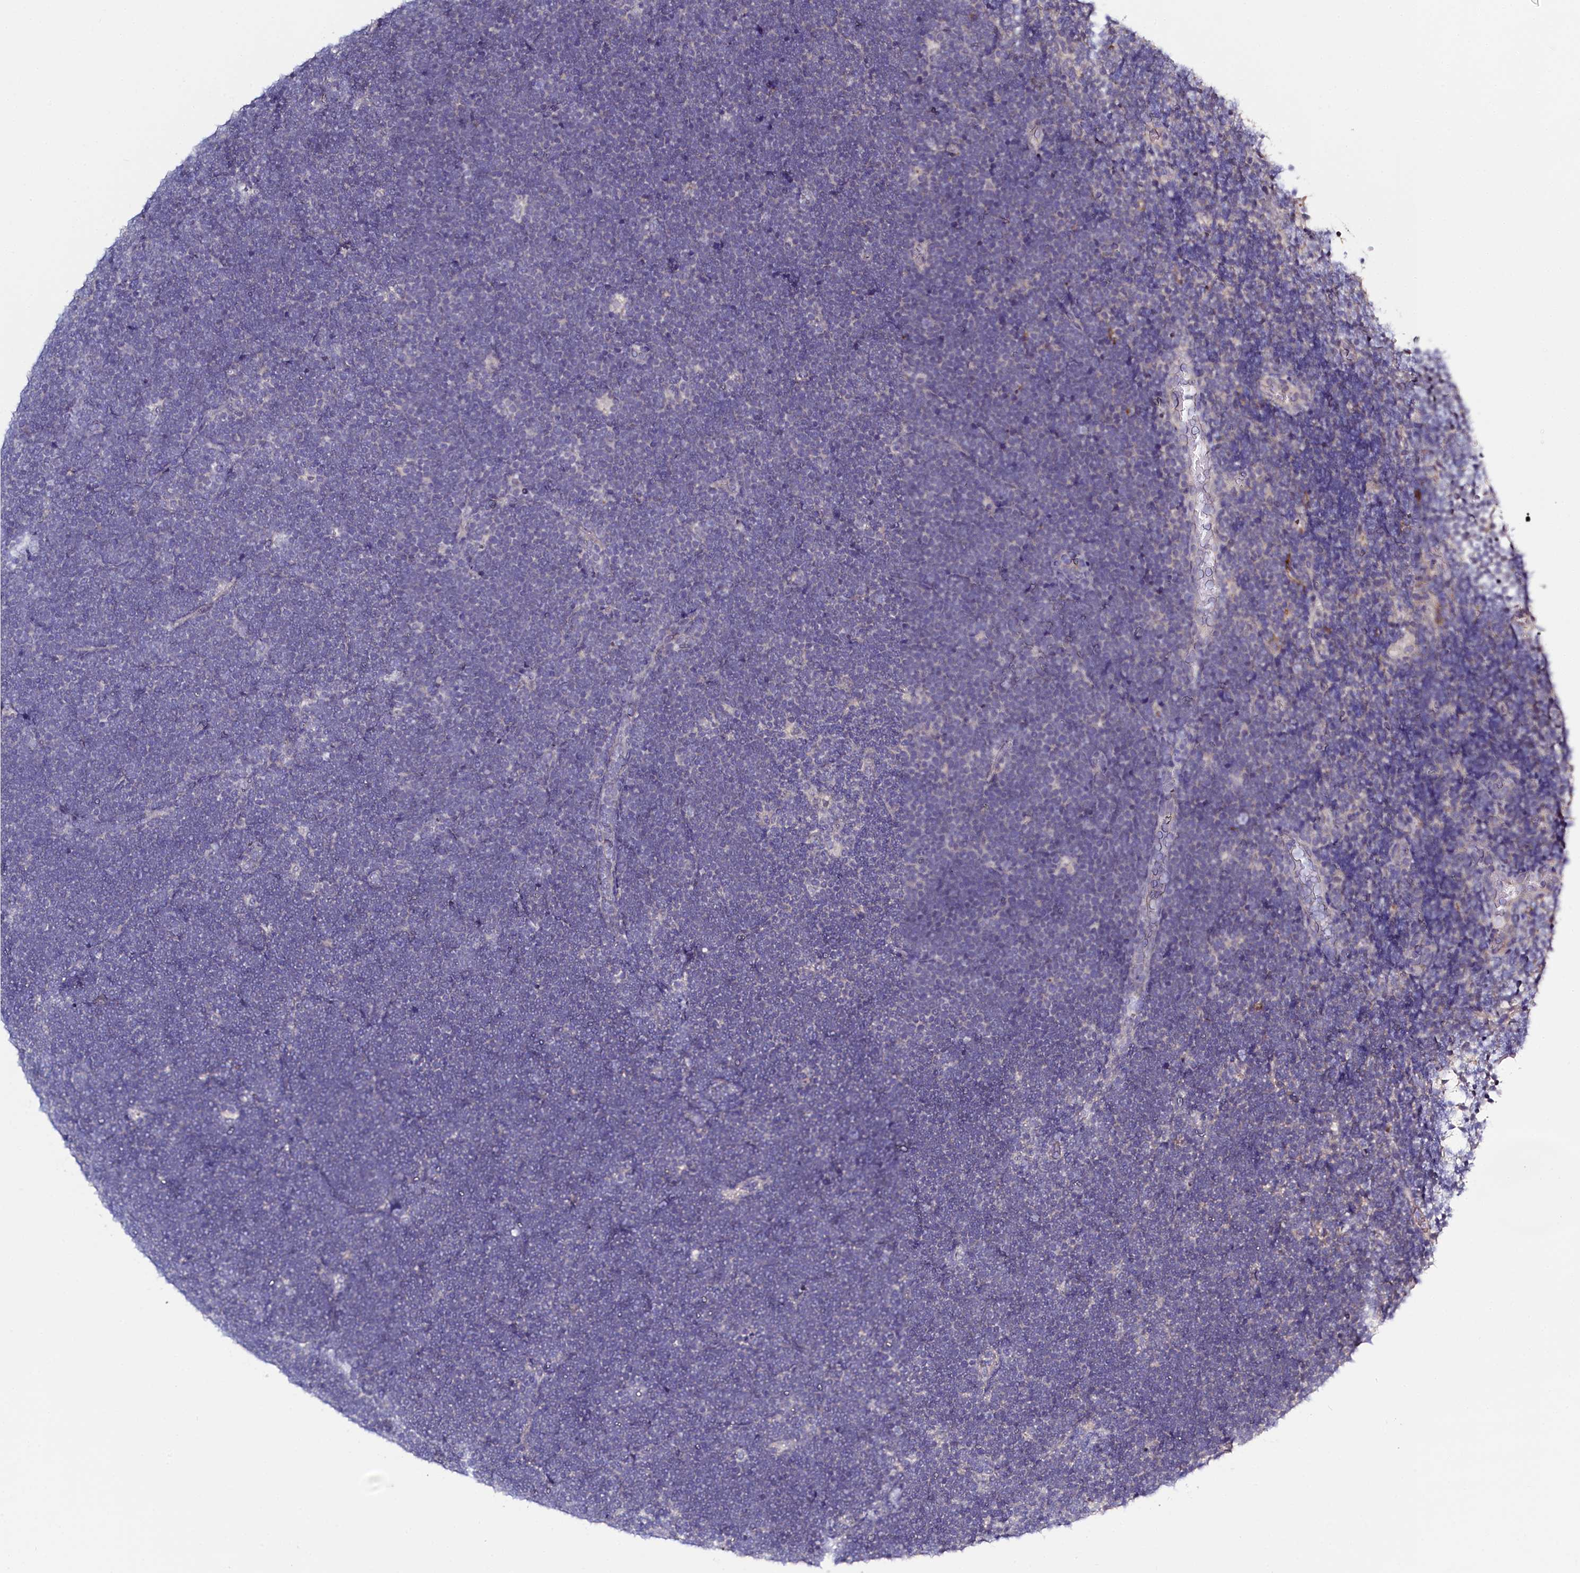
{"staining": {"intensity": "negative", "quantity": "none", "location": "none"}, "tissue": "lymphoma", "cell_type": "Tumor cells", "image_type": "cancer", "snomed": [{"axis": "morphology", "description": "Malignant lymphoma, non-Hodgkin's type, High grade"}, {"axis": "topography", "description": "Lymph node"}], "caption": "Histopathology image shows no significant protein positivity in tumor cells of lymphoma.", "gene": "PDE6D", "patient": {"sex": "male", "age": 13}}